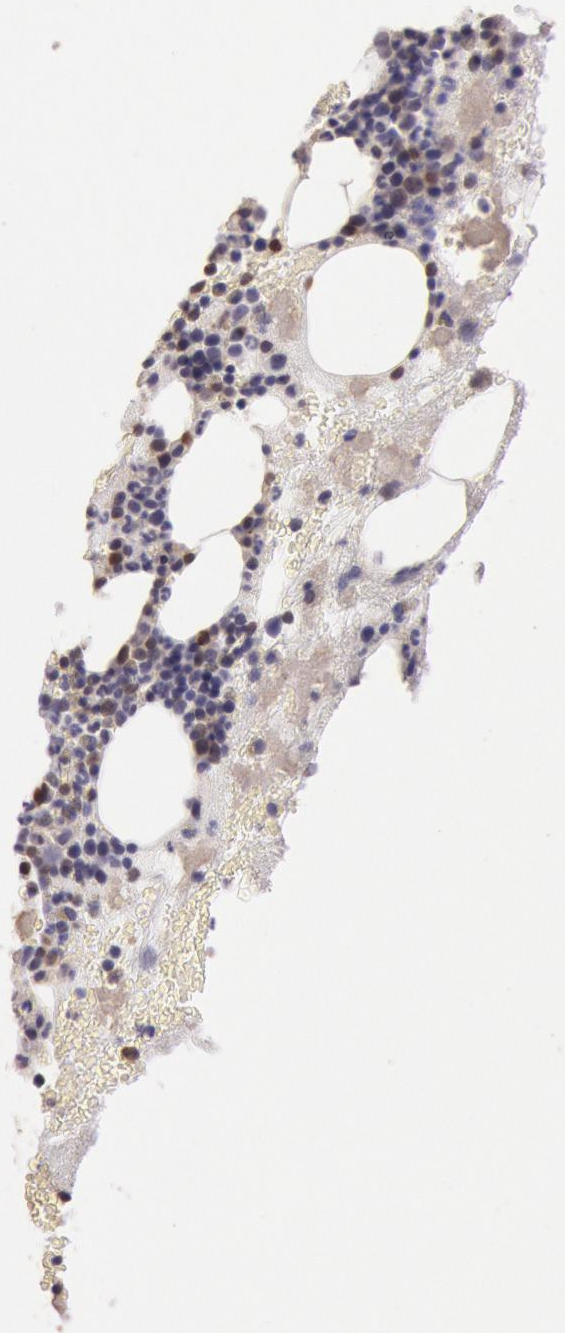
{"staining": {"intensity": "moderate", "quantity": "<25%", "location": "nuclear"}, "tissue": "bone marrow", "cell_type": "Hematopoietic cells", "image_type": "normal", "snomed": [{"axis": "morphology", "description": "Normal tissue, NOS"}, {"axis": "topography", "description": "Bone marrow"}], "caption": "Human bone marrow stained for a protein (brown) demonstrates moderate nuclear positive expression in about <25% of hematopoietic cells.", "gene": "SOD1", "patient": {"sex": "male", "age": 75}}